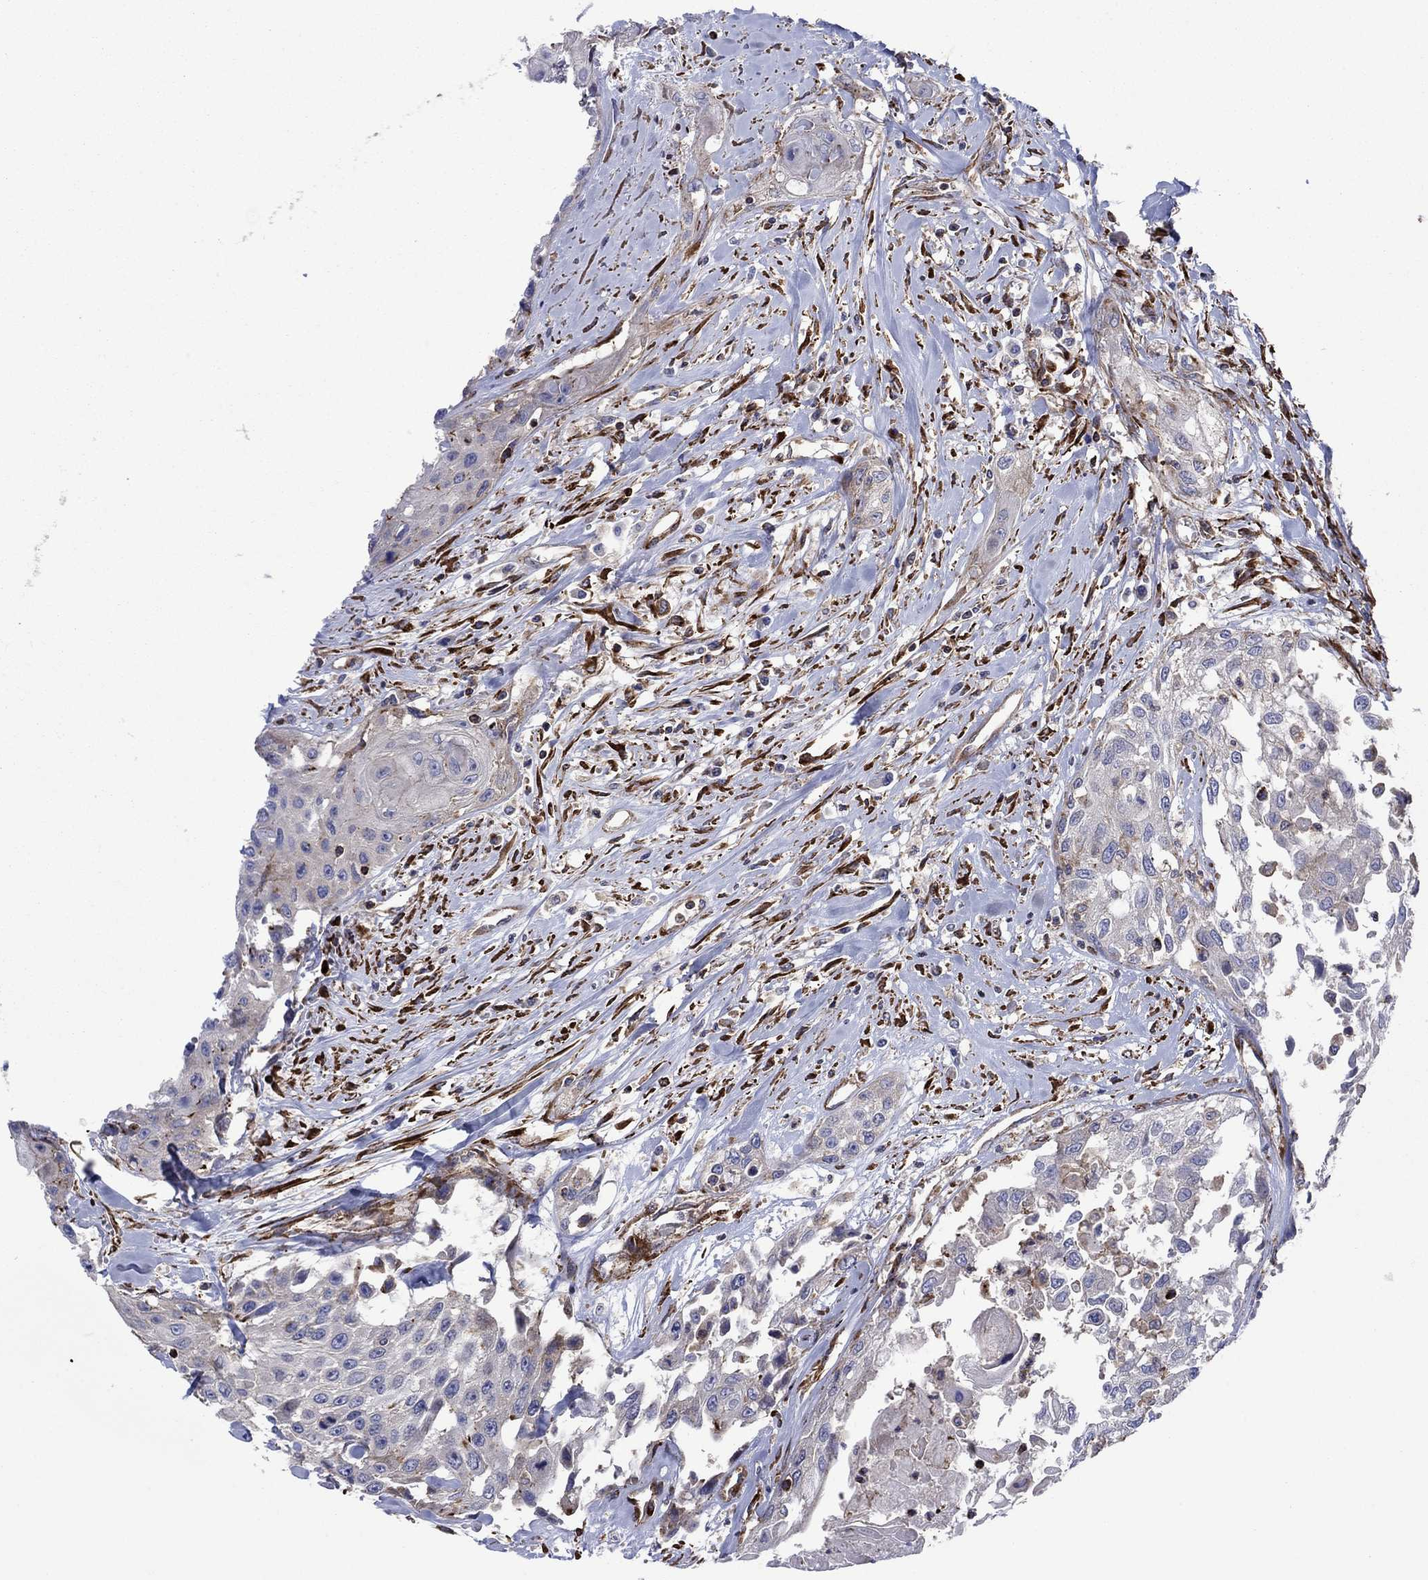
{"staining": {"intensity": "strong", "quantity": "<25%", "location": "cytoplasmic/membranous"}, "tissue": "head and neck cancer", "cell_type": "Tumor cells", "image_type": "cancer", "snomed": [{"axis": "morphology", "description": "Normal tissue, NOS"}, {"axis": "morphology", "description": "Squamous cell carcinoma, NOS"}, {"axis": "topography", "description": "Oral tissue"}, {"axis": "topography", "description": "Peripheral nerve tissue"}, {"axis": "topography", "description": "Head-Neck"}], "caption": "High-magnification brightfield microscopy of head and neck cancer (squamous cell carcinoma) stained with DAB (3,3'-diaminobenzidine) (brown) and counterstained with hematoxylin (blue). tumor cells exhibit strong cytoplasmic/membranous staining is present in about<25% of cells. The staining was performed using DAB to visualize the protein expression in brown, while the nuclei were stained in blue with hematoxylin (Magnification: 20x).", "gene": "PAG1", "patient": {"sex": "female", "age": 59}}